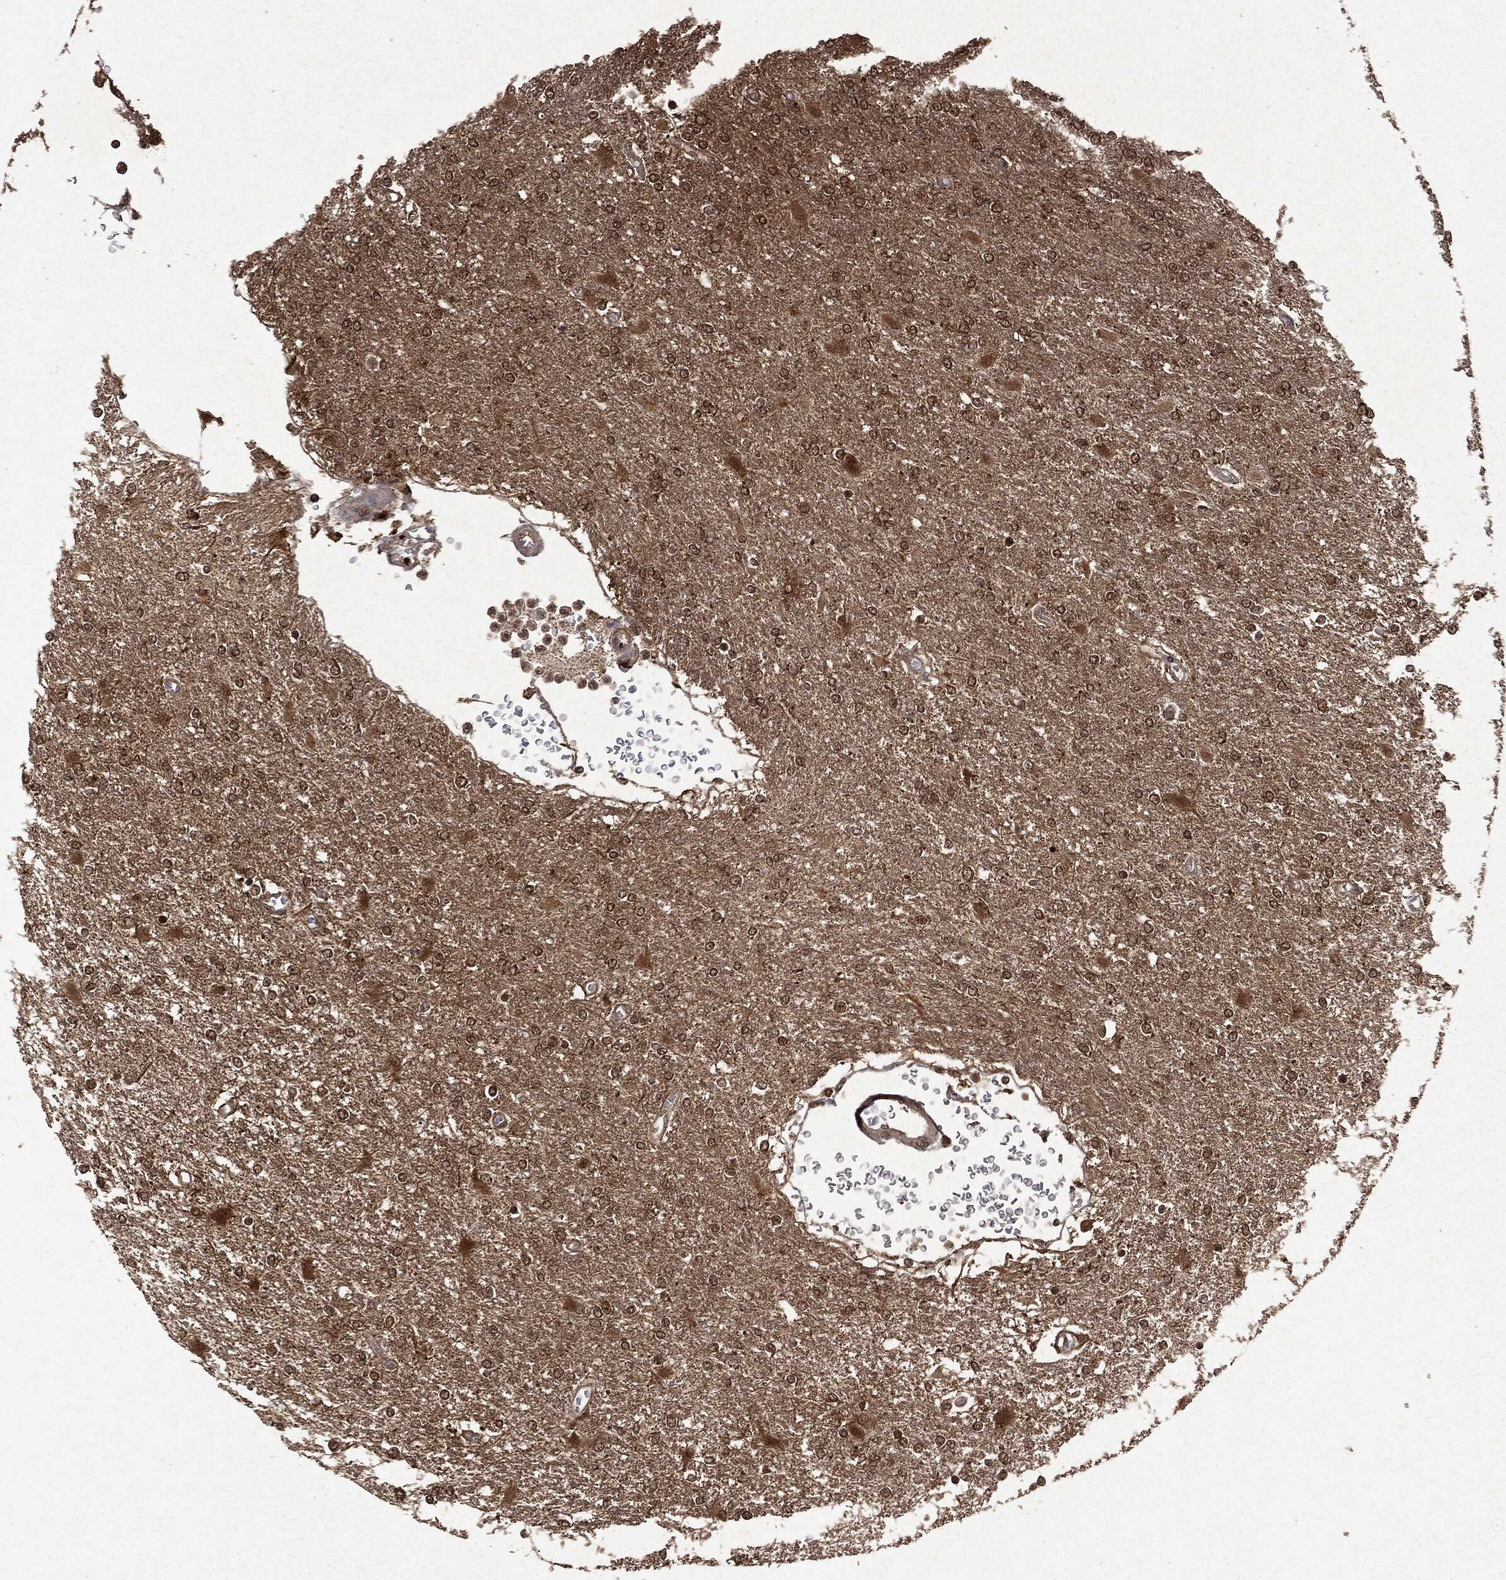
{"staining": {"intensity": "moderate", "quantity": ">75%", "location": "cytoplasmic/membranous"}, "tissue": "glioma", "cell_type": "Tumor cells", "image_type": "cancer", "snomed": [{"axis": "morphology", "description": "Glioma, malignant, High grade"}, {"axis": "topography", "description": "Cerebral cortex"}], "caption": "This image reveals high-grade glioma (malignant) stained with immunohistochemistry (IHC) to label a protein in brown. The cytoplasmic/membranous of tumor cells show moderate positivity for the protein. Nuclei are counter-stained blue.", "gene": "PEBP1", "patient": {"sex": "male", "age": 79}}